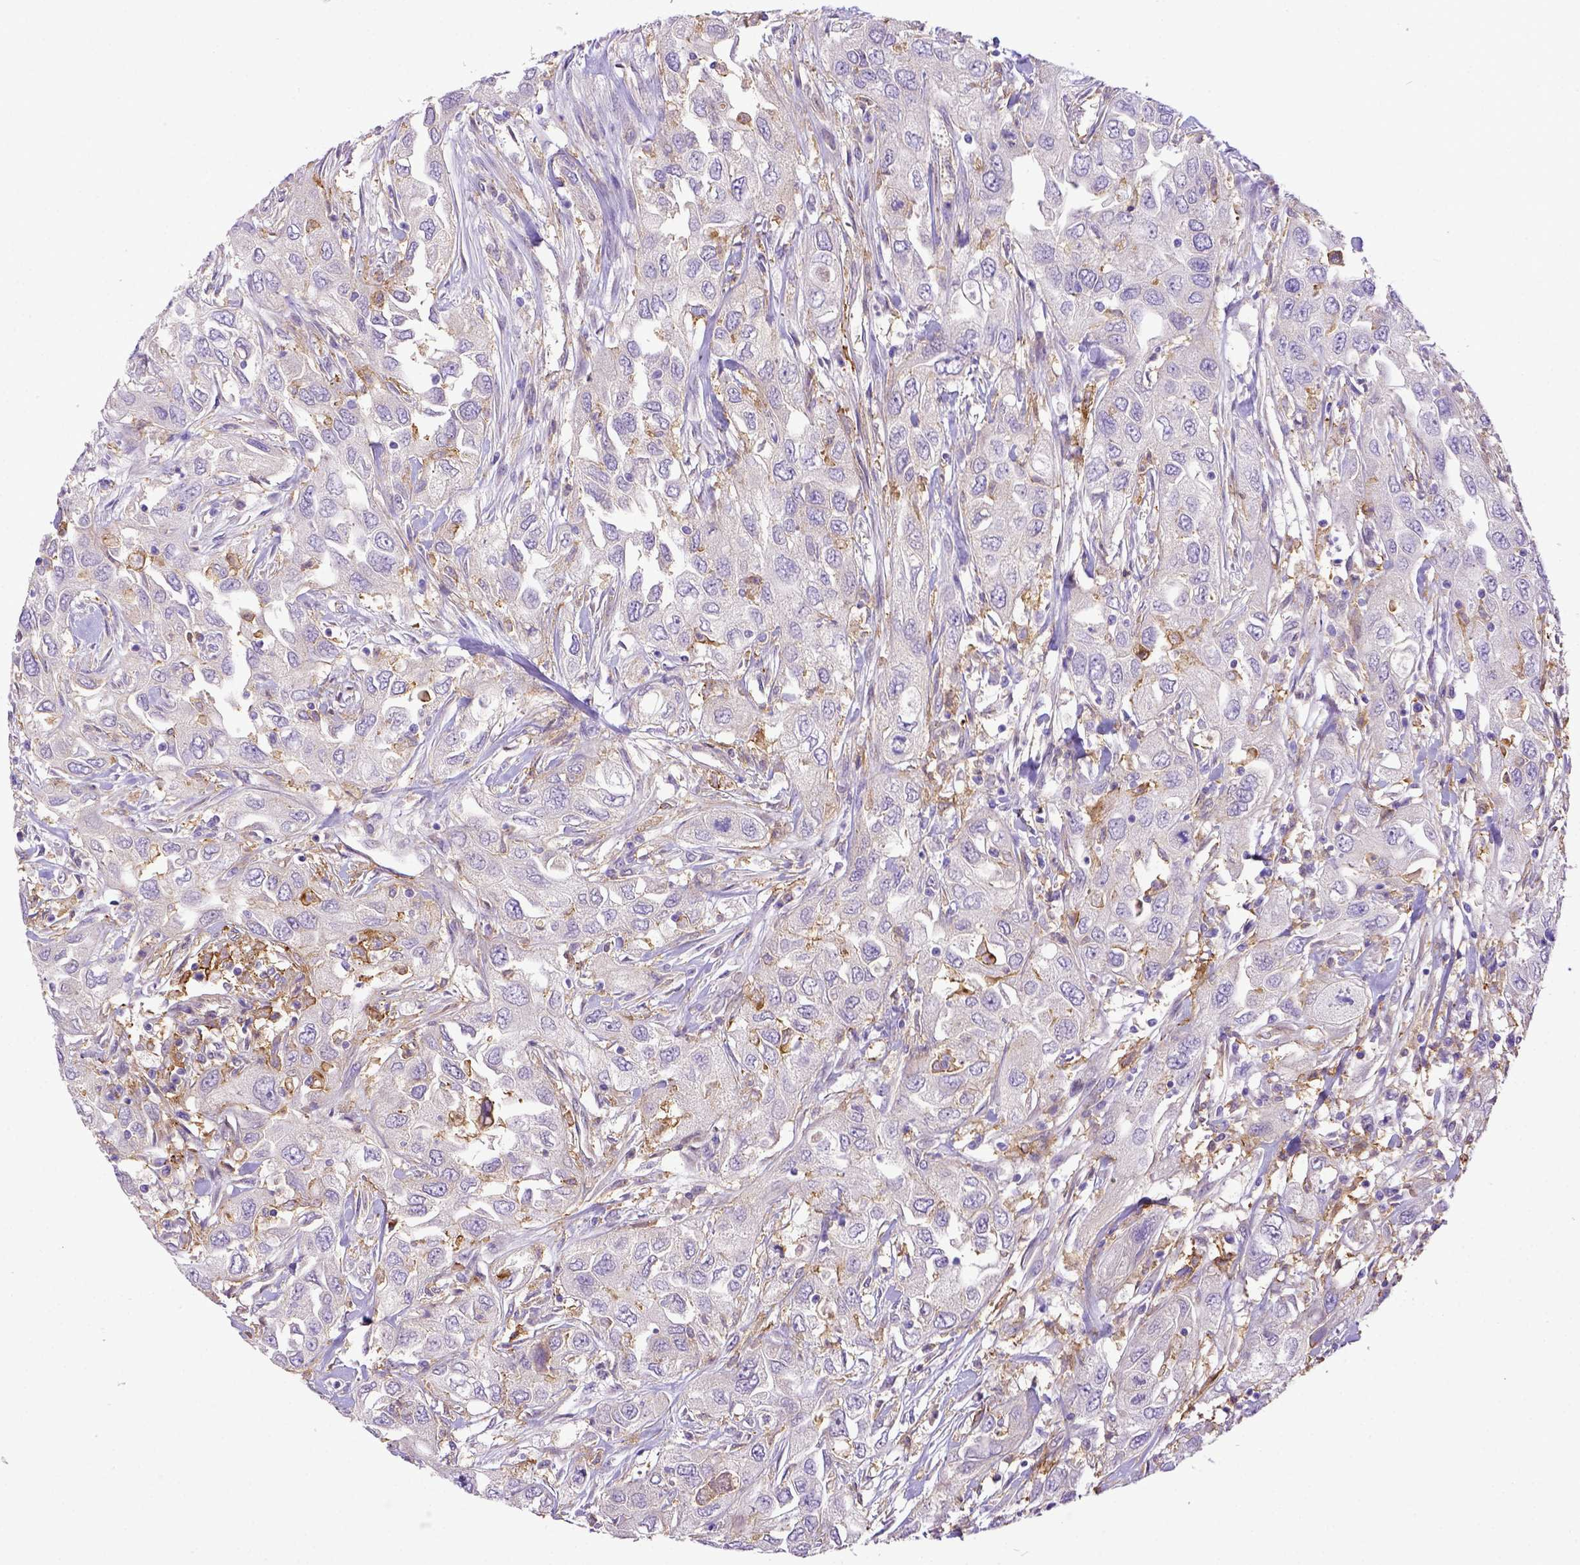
{"staining": {"intensity": "negative", "quantity": "none", "location": "none"}, "tissue": "urothelial cancer", "cell_type": "Tumor cells", "image_type": "cancer", "snomed": [{"axis": "morphology", "description": "Urothelial carcinoma, High grade"}, {"axis": "topography", "description": "Urinary bladder"}], "caption": "This is an immunohistochemistry histopathology image of human urothelial carcinoma (high-grade). There is no positivity in tumor cells.", "gene": "CD40", "patient": {"sex": "male", "age": 76}}